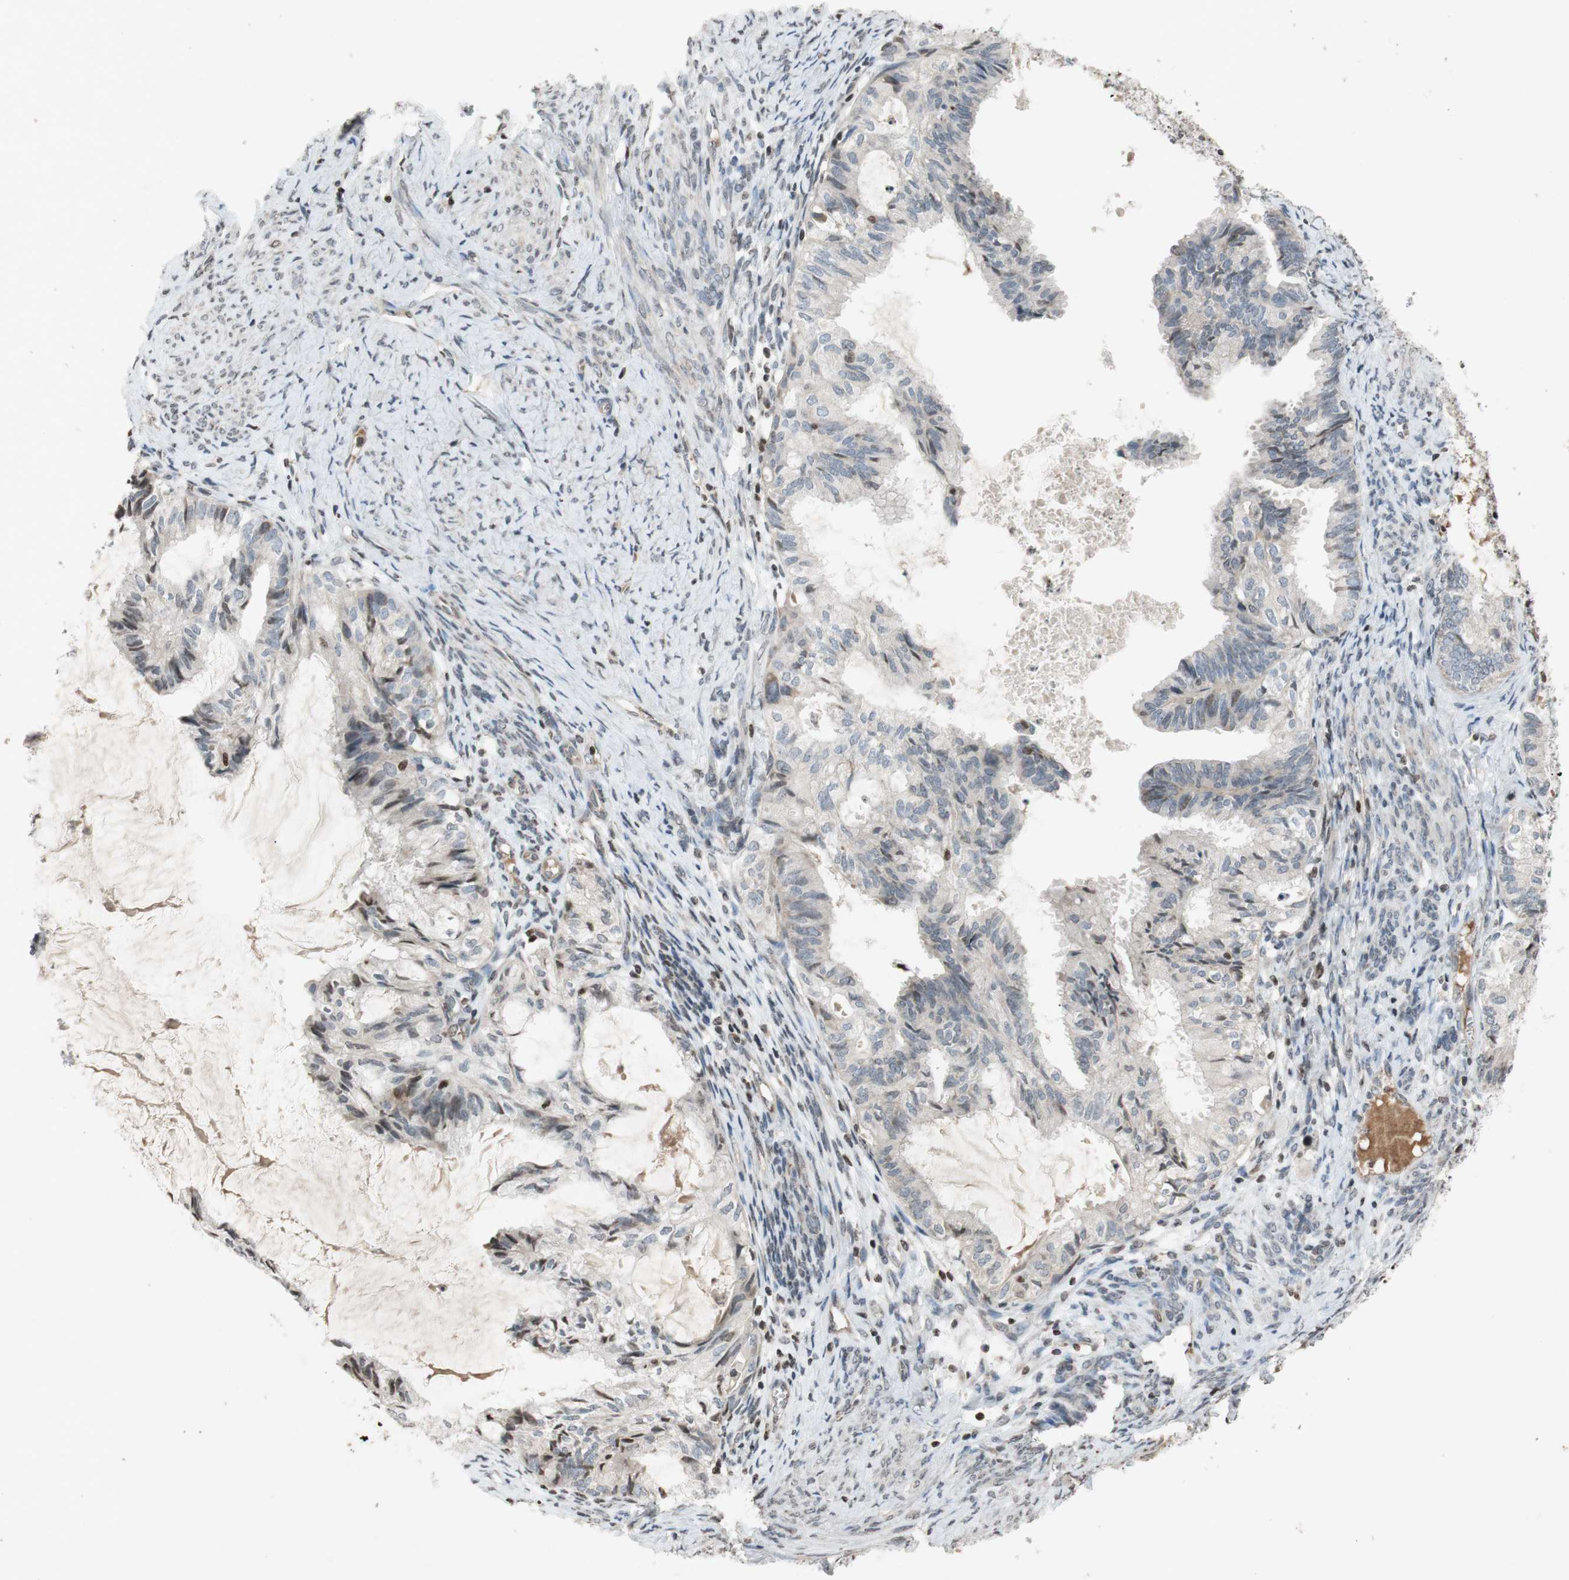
{"staining": {"intensity": "weak", "quantity": "<25%", "location": "nuclear"}, "tissue": "cervical cancer", "cell_type": "Tumor cells", "image_type": "cancer", "snomed": [{"axis": "morphology", "description": "Normal tissue, NOS"}, {"axis": "morphology", "description": "Adenocarcinoma, NOS"}, {"axis": "topography", "description": "Cervix"}, {"axis": "topography", "description": "Endometrium"}], "caption": "Human cervical cancer stained for a protein using IHC shows no positivity in tumor cells.", "gene": "MCM6", "patient": {"sex": "female", "age": 86}}